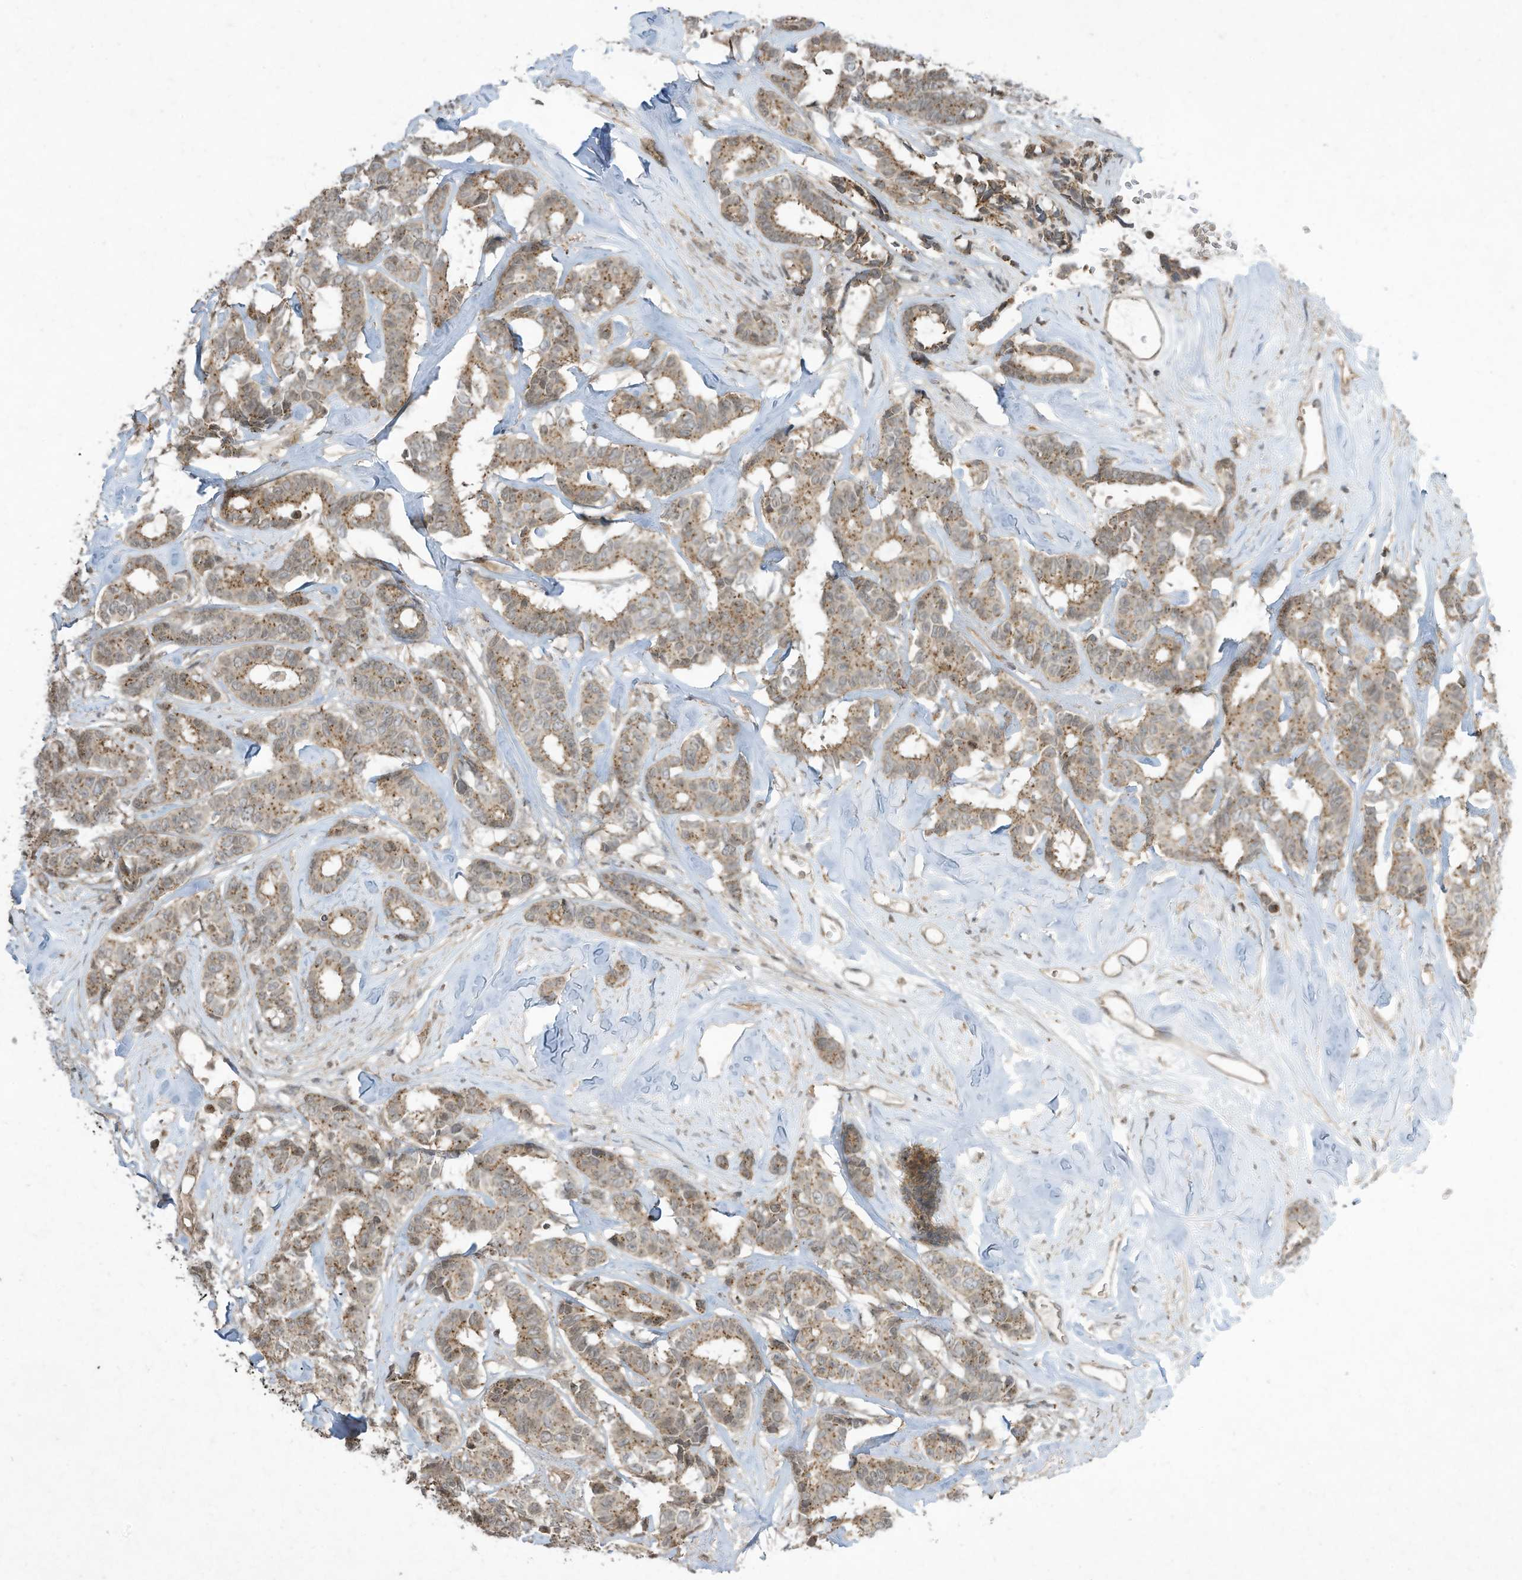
{"staining": {"intensity": "moderate", "quantity": ">75%", "location": "cytoplasmic/membranous"}, "tissue": "breast cancer", "cell_type": "Tumor cells", "image_type": "cancer", "snomed": [{"axis": "morphology", "description": "Duct carcinoma"}, {"axis": "topography", "description": "Breast"}], "caption": "A photomicrograph of human intraductal carcinoma (breast) stained for a protein shows moderate cytoplasmic/membranous brown staining in tumor cells. The staining is performed using DAB brown chromogen to label protein expression. The nuclei are counter-stained blue using hematoxylin.", "gene": "MATN2", "patient": {"sex": "female", "age": 87}}